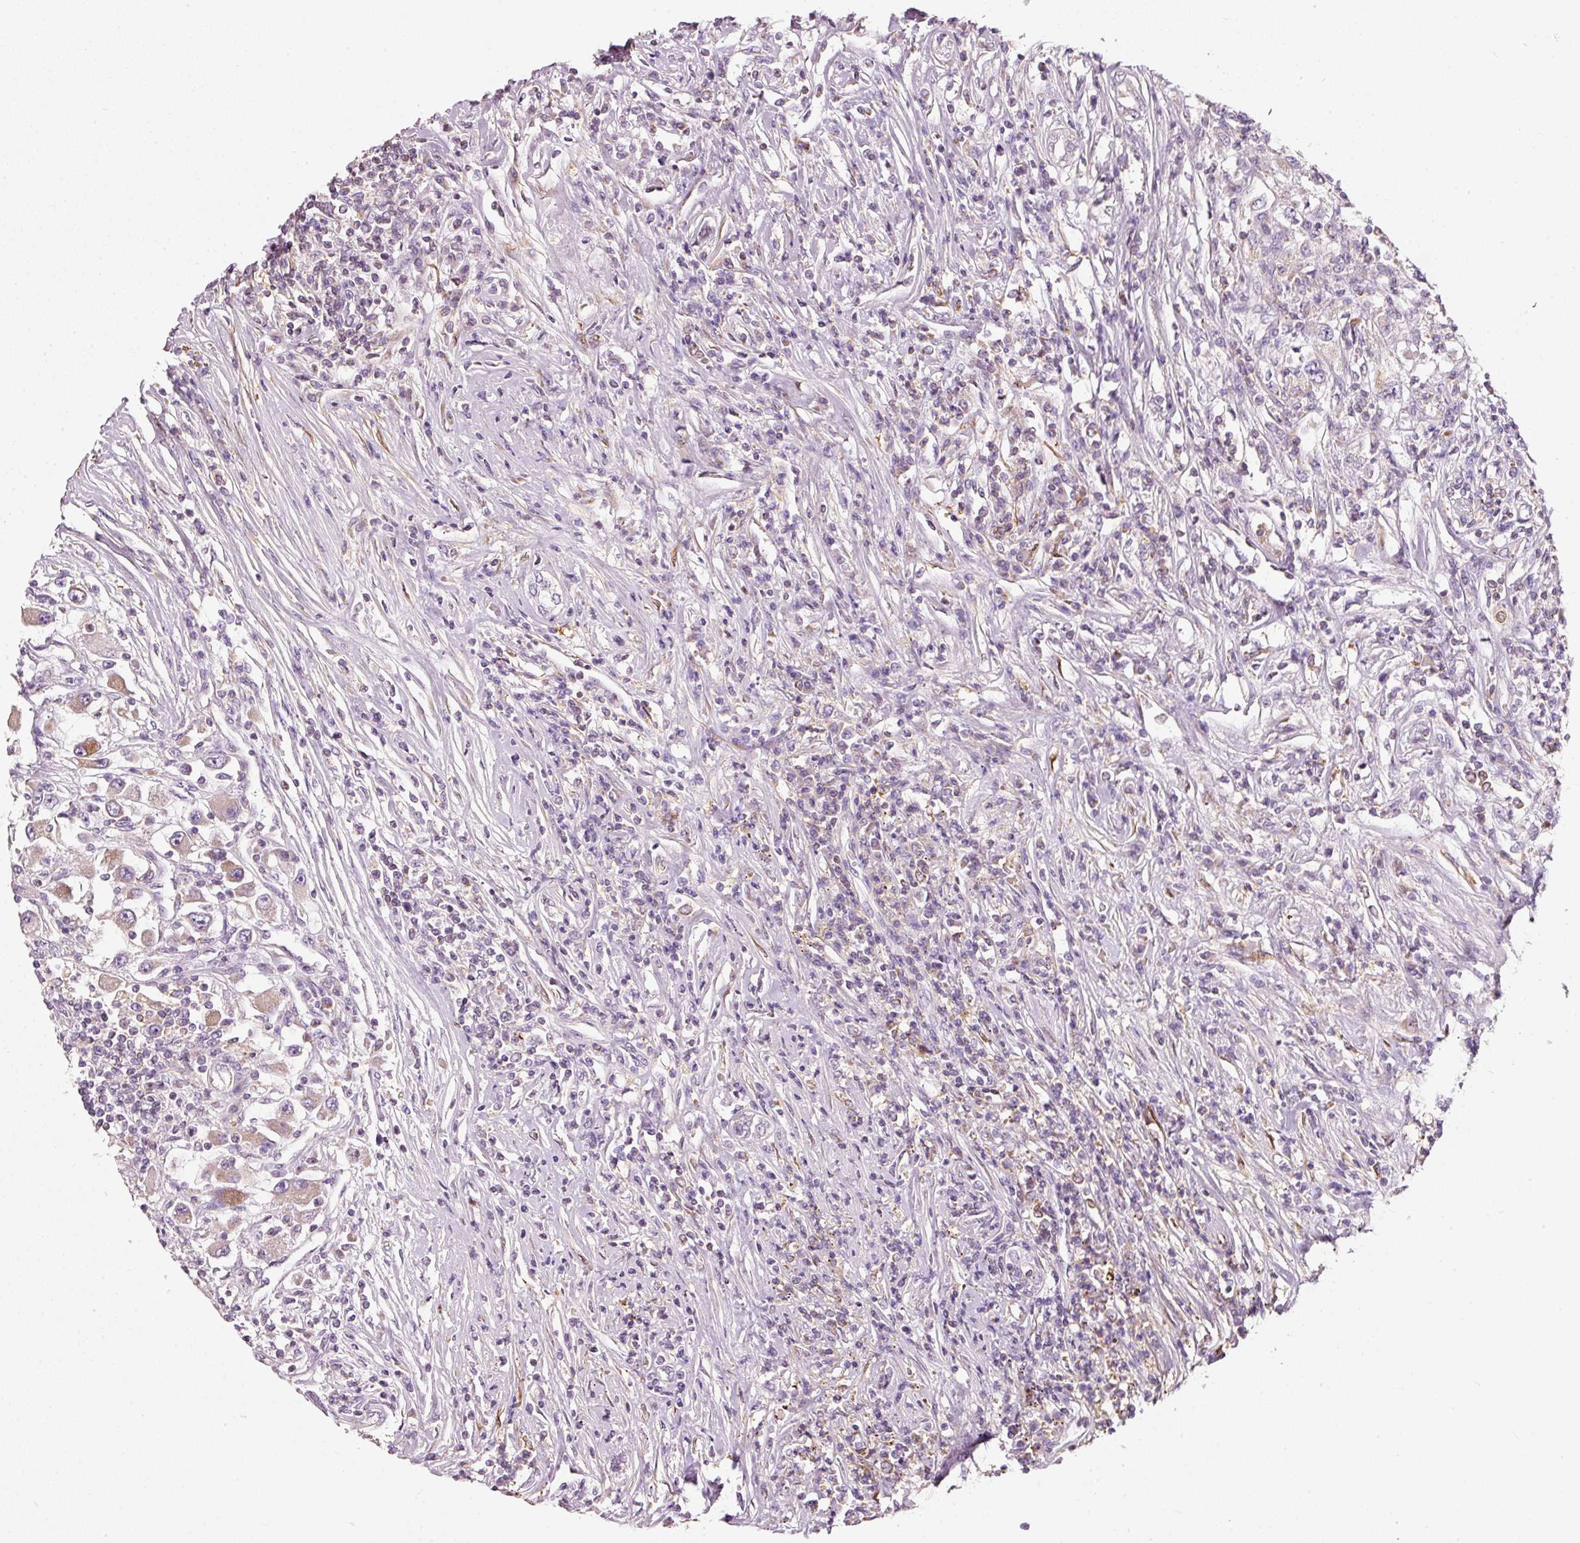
{"staining": {"intensity": "weak", "quantity": "<25%", "location": "cytoplasmic/membranous"}, "tissue": "renal cancer", "cell_type": "Tumor cells", "image_type": "cancer", "snomed": [{"axis": "morphology", "description": "Adenocarcinoma, NOS"}, {"axis": "topography", "description": "Kidney"}], "caption": "This is an immunohistochemistry micrograph of renal cancer. There is no staining in tumor cells.", "gene": "IQGAP2", "patient": {"sex": "female", "age": 67}}